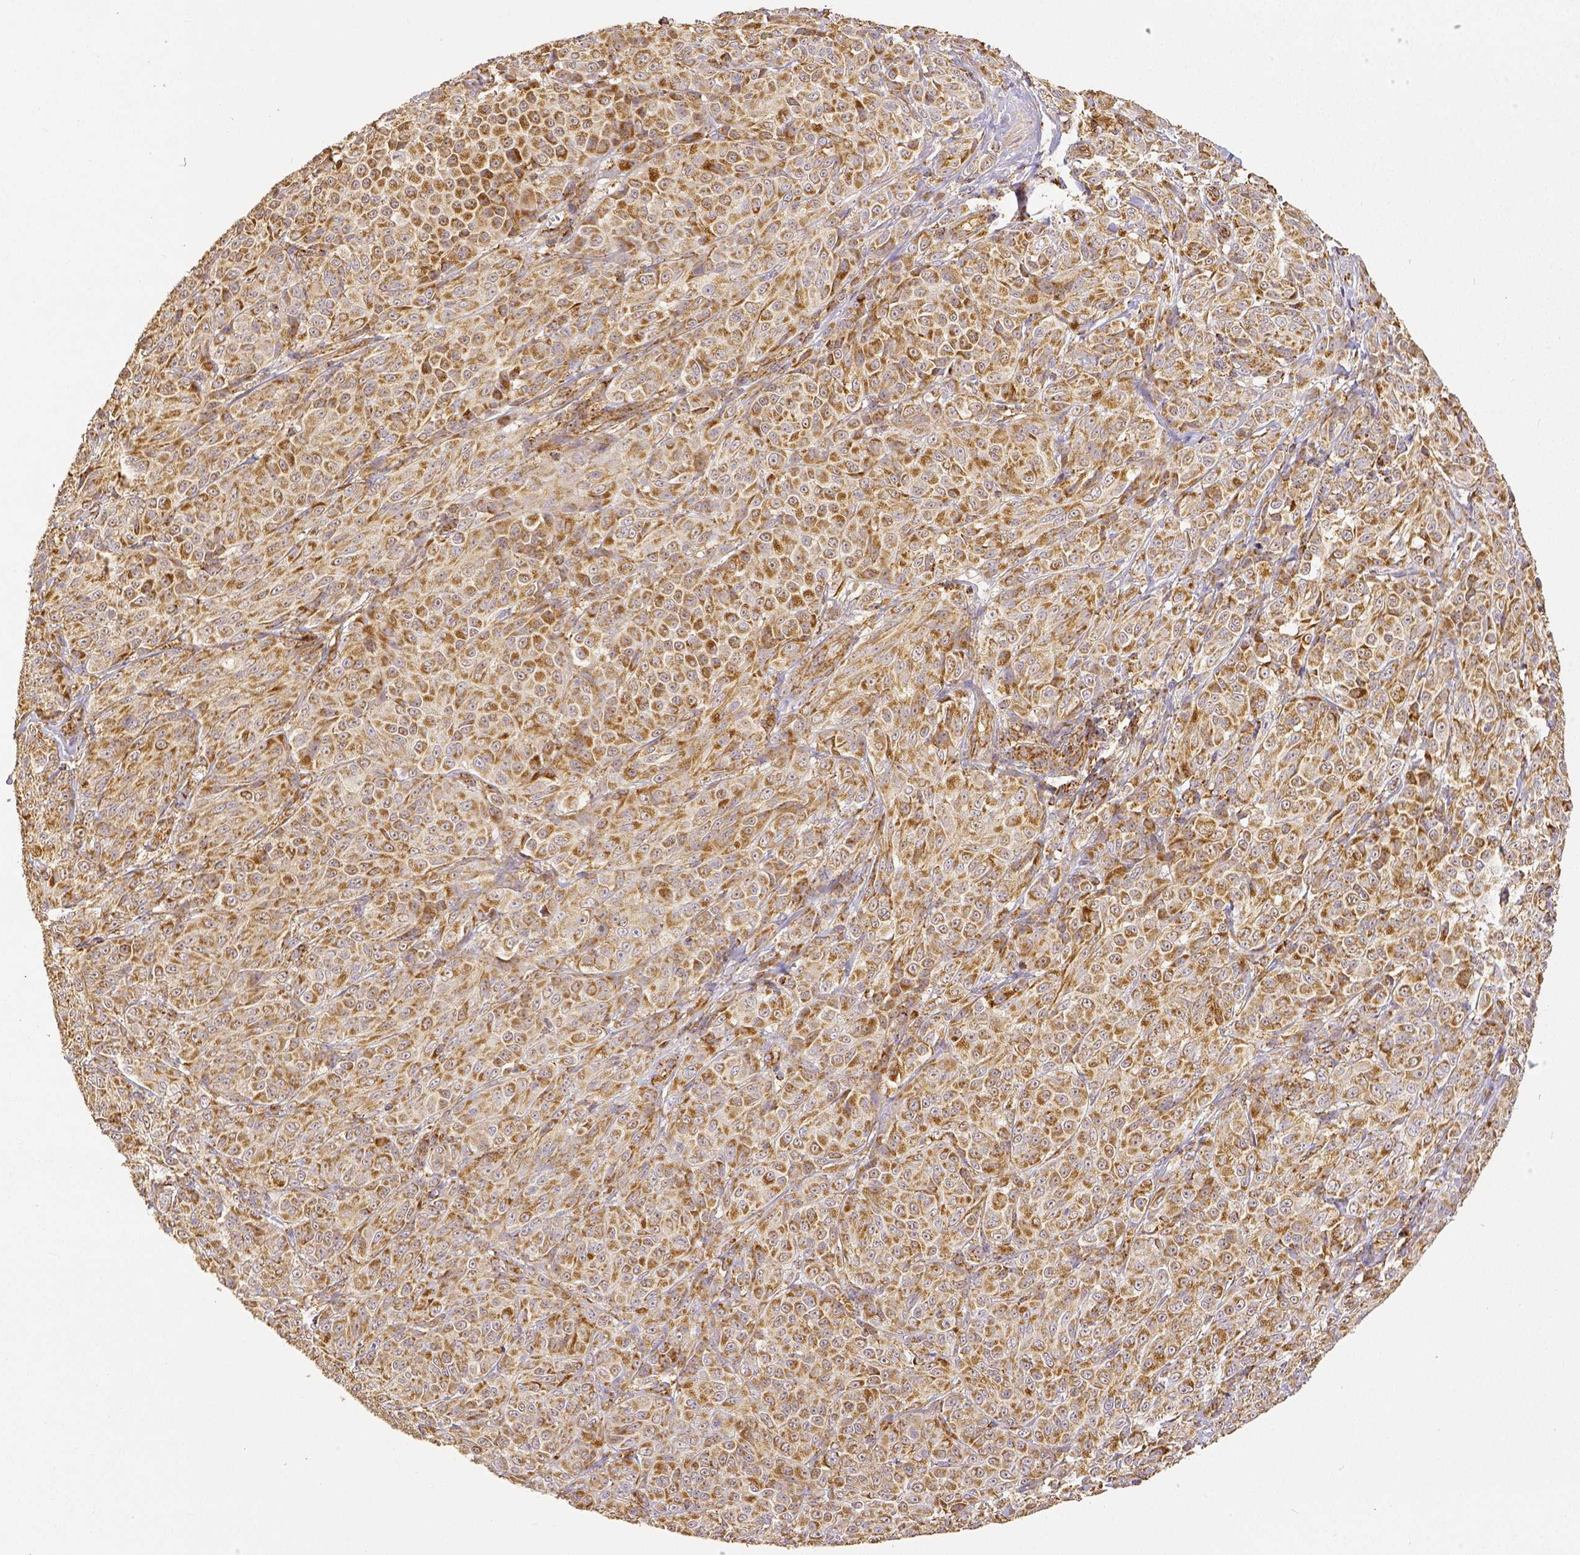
{"staining": {"intensity": "moderate", "quantity": ">75%", "location": "cytoplasmic/membranous"}, "tissue": "melanoma", "cell_type": "Tumor cells", "image_type": "cancer", "snomed": [{"axis": "morphology", "description": "Malignant melanoma, NOS"}, {"axis": "topography", "description": "Skin"}], "caption": "Immunohistochemical staining of malignant melanoma exhibits medium levels of moderate cytoplasmic/membranous expression in about >75% of tumor cells. The protein of interest is shown in brown color, while the nuclei are stained blue.", "gene": "SDHB", "patient": {"sex": "male", "age": 89}}